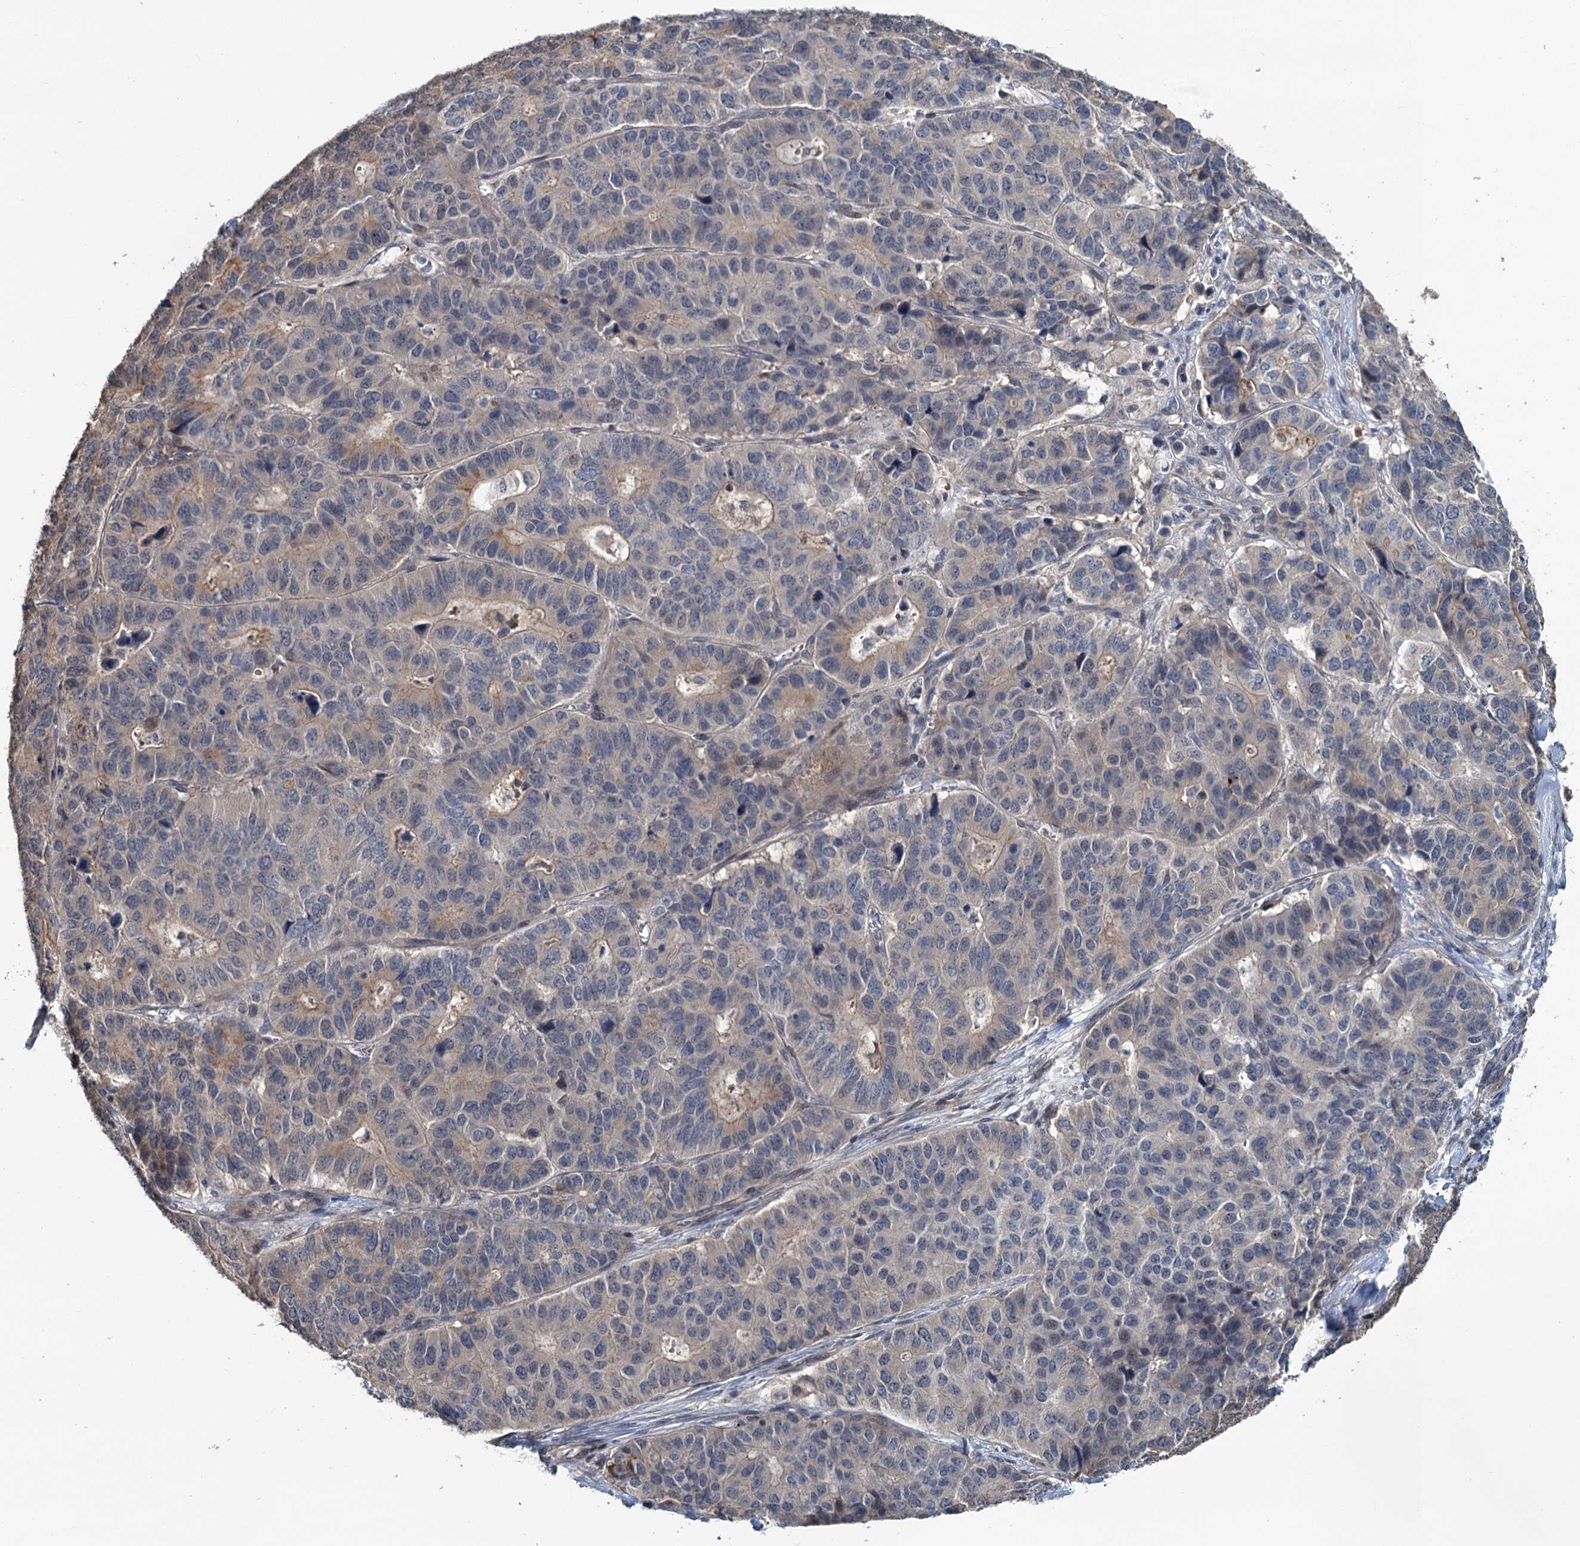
{"staining": {"intensity": "weak", "quantity": "<25%", "location": "cytoplasmic/membranous"}, "tissue": "pancreatic cancer", "cell_type": "Tumor cells", "image_type": "cancer", "snomed": [{"axis": "morphology", "description": "Adenocarcinoma, NOS"}, {"axis": "topography", "description": "Pancreas"}], "caption": "The photomicrograph demonstrates no staining of tumor cells in pancreatic adenocarcinoma.", "gene": "TEDC1", "patient": {"sex": "male", "age": 50}}